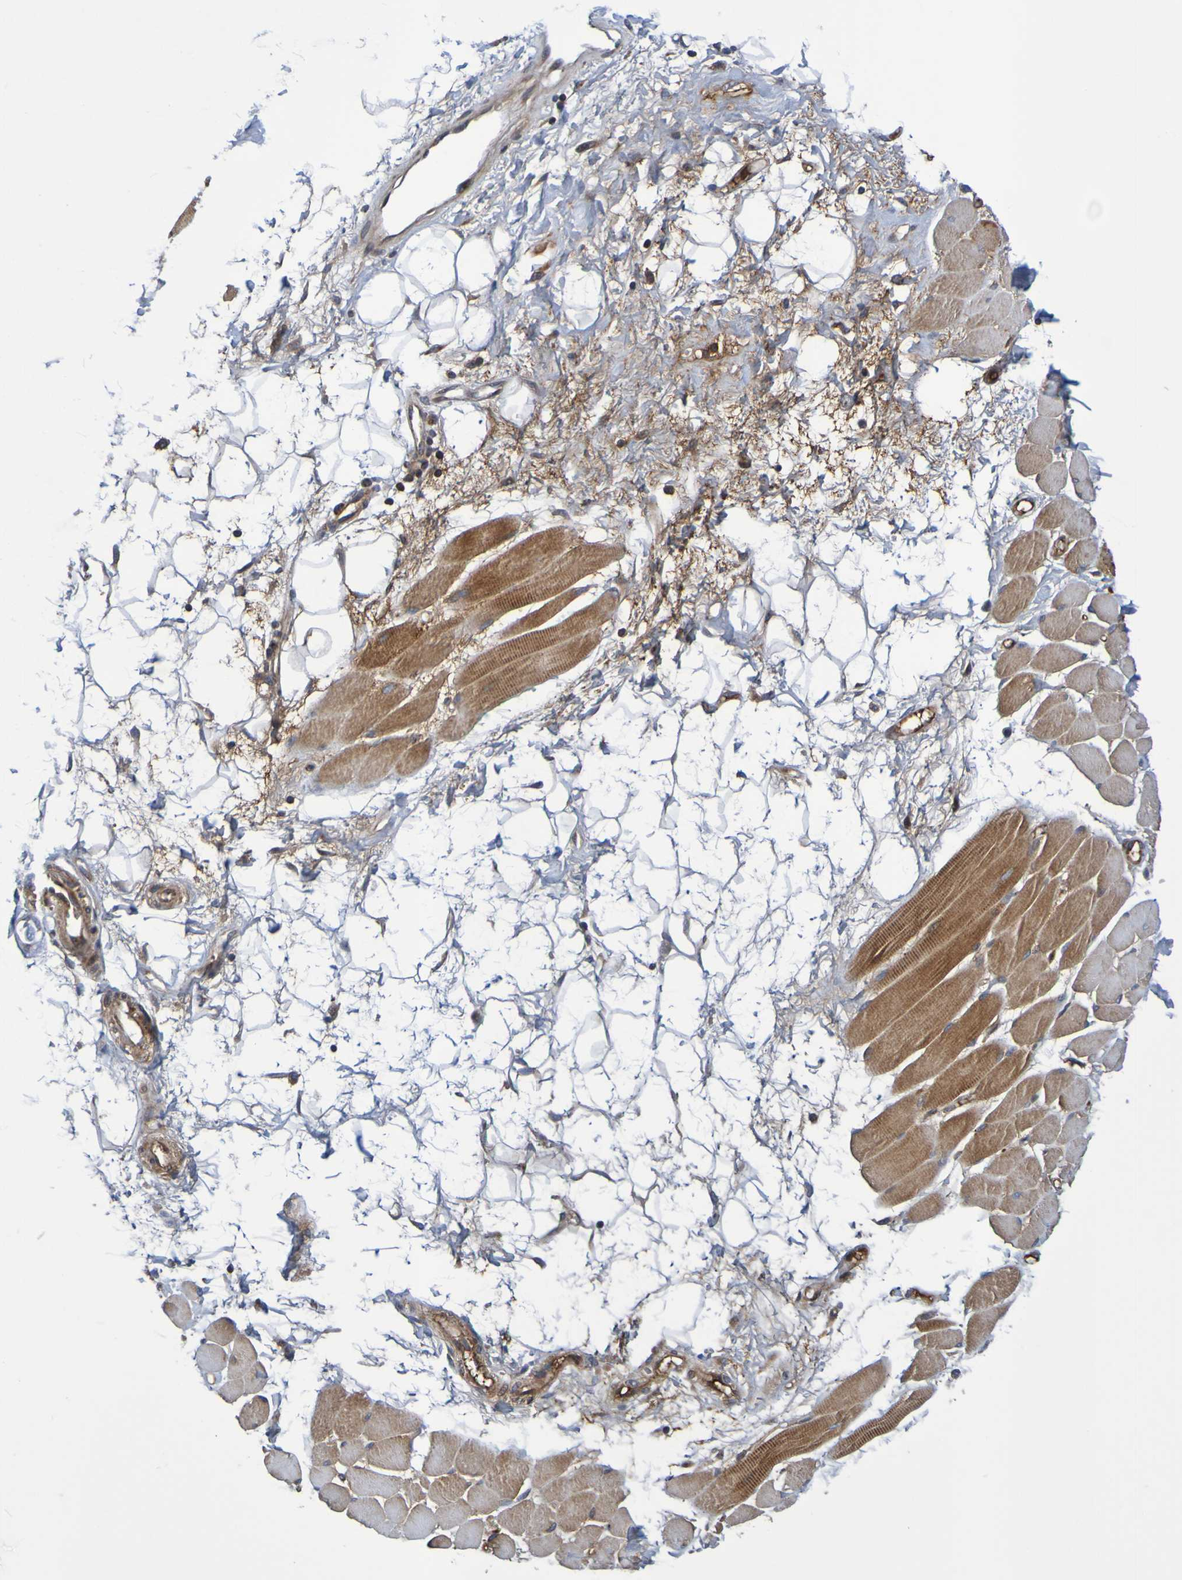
{"staining": {"intensity": "moderate", "quantity": ">75%", "location": "cytoplasmic/membranous"}, "tissue": "skeletal muscle", "cell_type": "Myocytes", "image_type": "normal", "snomed": [{"axis": "morphology", "description": "Normal tissue, NOS"}, {"axis": "topography", "description": "Skeletal muscle"}, {"axis": "topography", "description": "Peripheral nerve tissue"}], "caption": "DAB (3,3'-diaminobenzidine) immunohistochemical staining of unremarkable human skeletal muscle exhibits moderate cytoplasmic/membranous protein expression in about >75% of myocytes.", "gene": "CCDC51", "patient": {"sex": "female", "age": 84}}